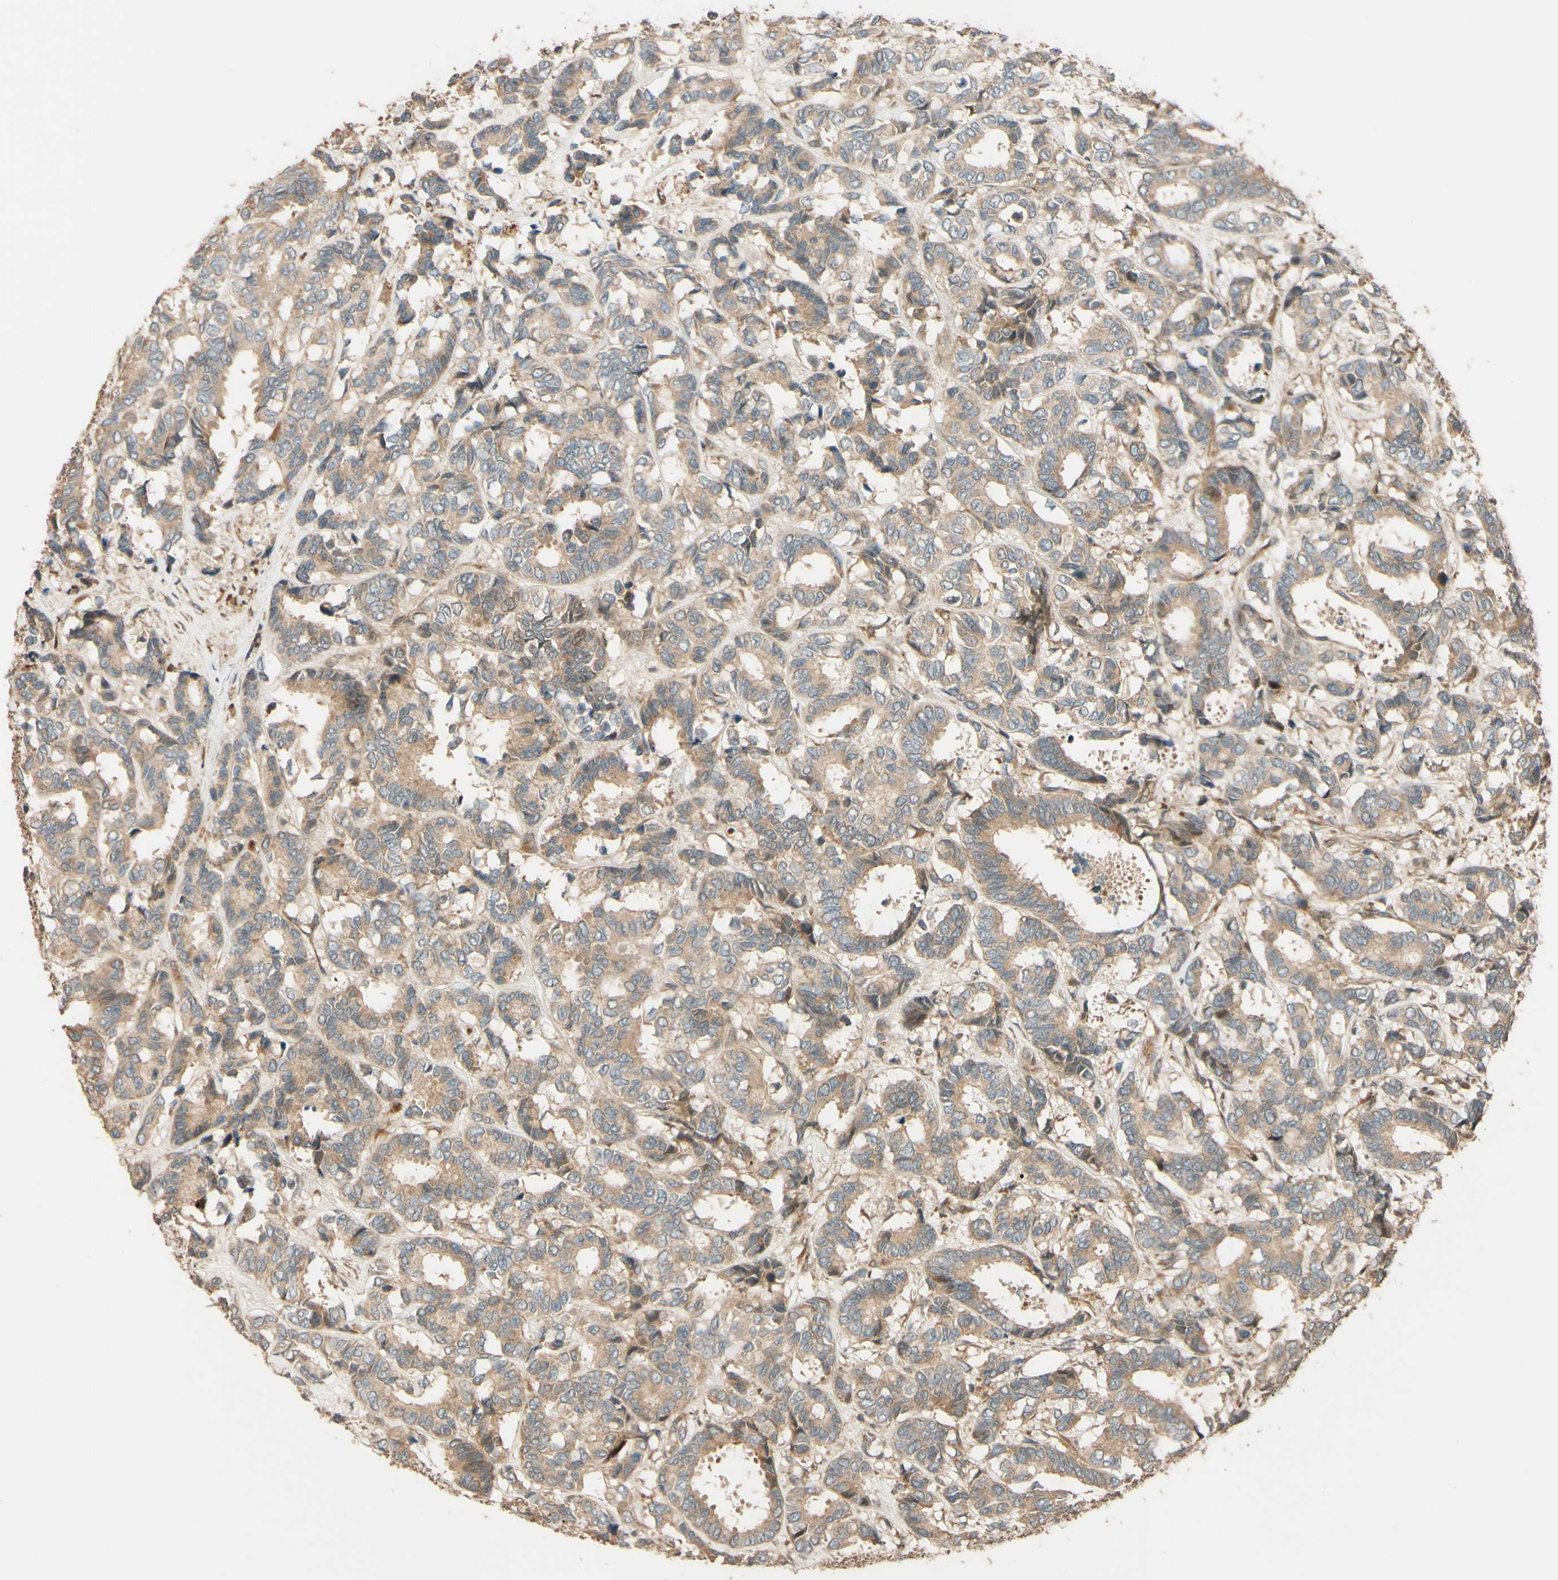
{"staining": {"intensity": "moderate", "quantity": ">75%", "location": "cytoplasmic/membranous"}, "tissue": "breast cancer", "cell_type": "Tumor cells", "image_type": "cancer", "snomed": [{"axis": "morphology", "description": "Duct carcinoma"}, {"axis": "topography", "description": "Breast"}], "caption": "Breast infiltrating ductal carcinoma was stained to show a protein in brown. There is medium levels of moderate cytoplasmic/membranous staining in approximately >75% of tumor cells. Ihc stains the protein of interest in brown and the nuclei are stained blue.", "gene": "RNF19A", "patient": {"sex": "female", "age": 87}}